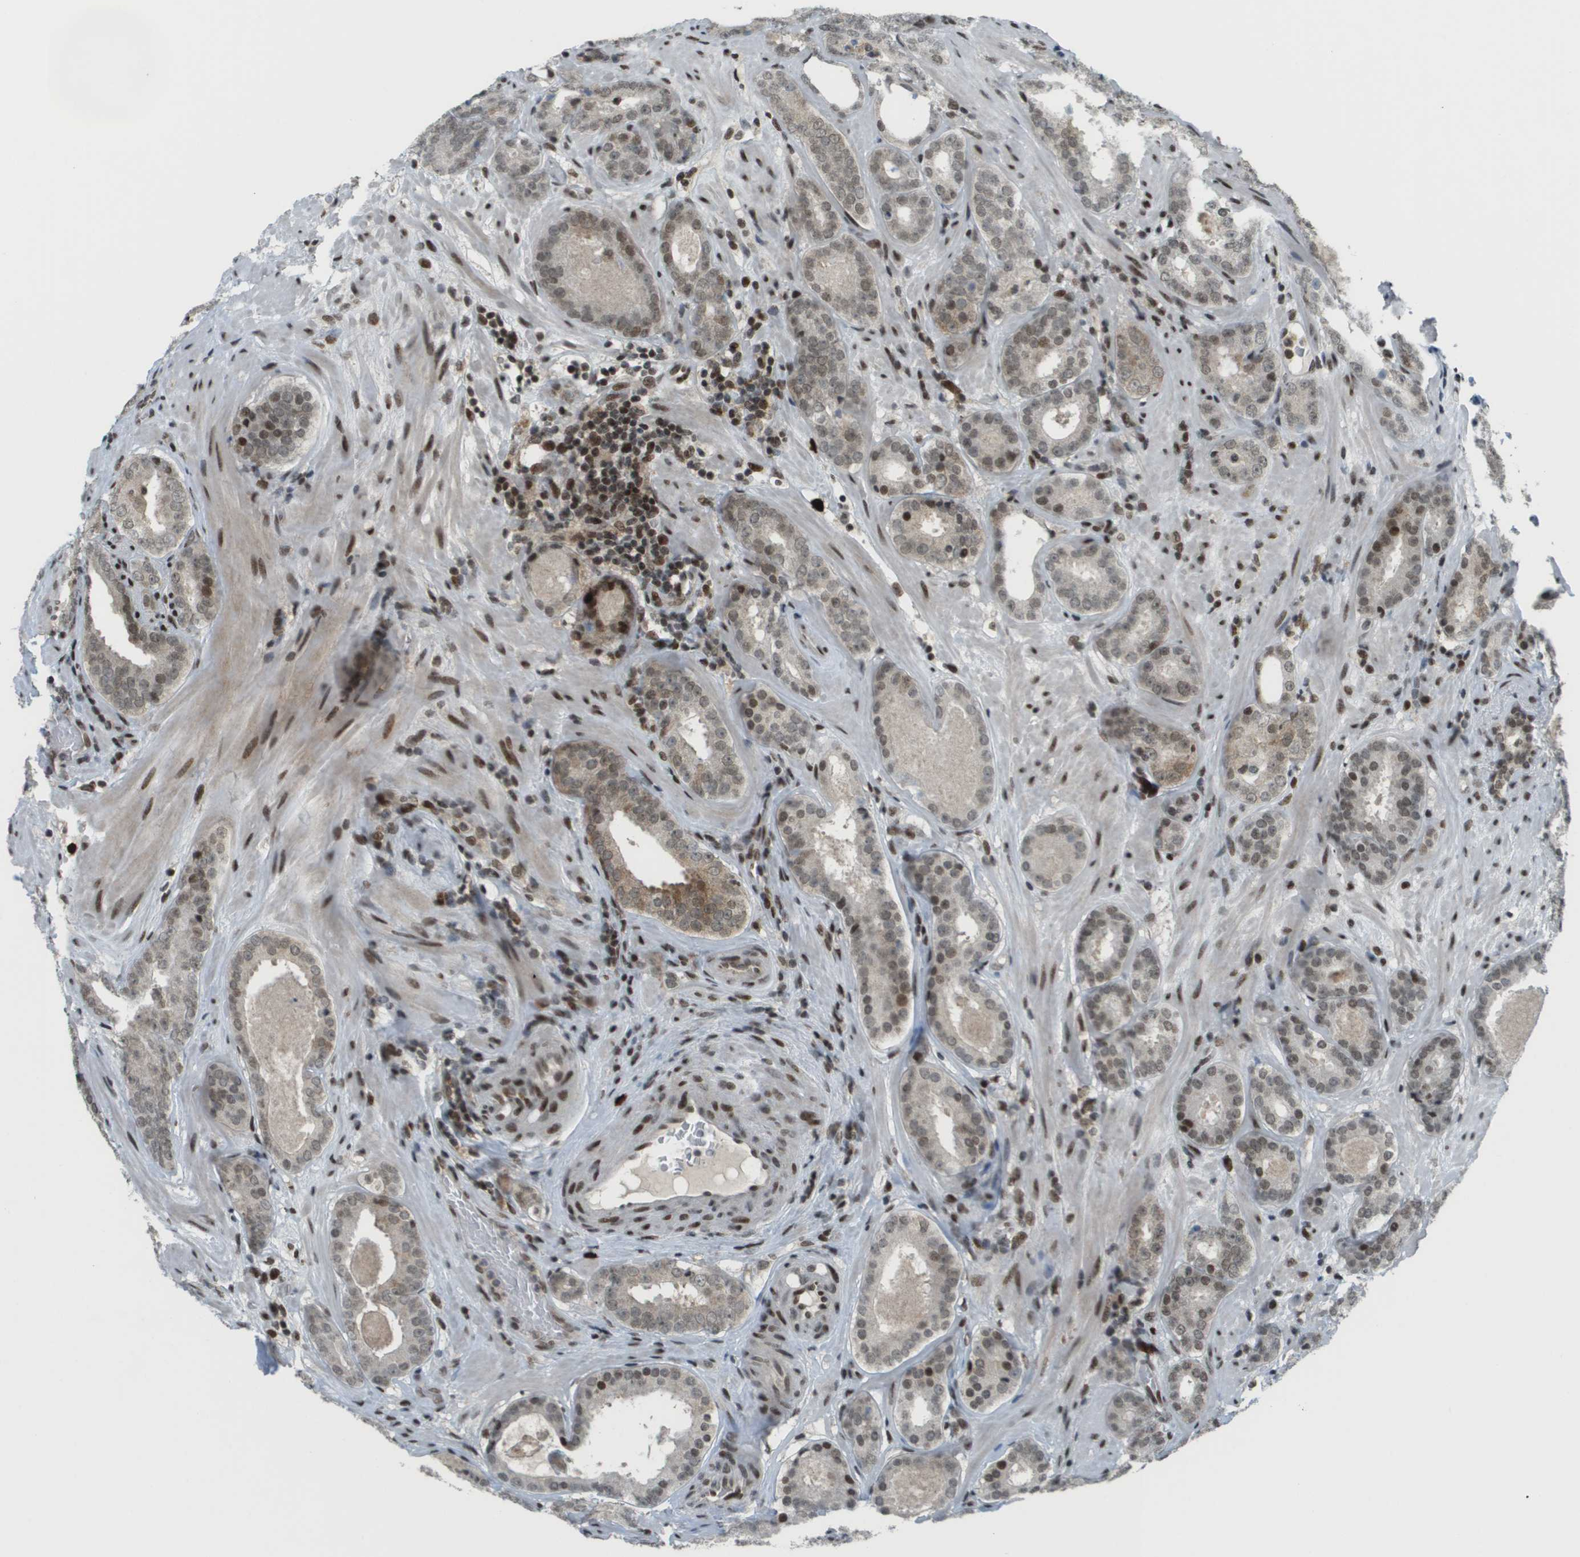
{"staining": {"intensity": "moderate", "quantity": "25%-75%", "location": "nuclear"}, "tissue": "prostate cancer", "cell_type": "Tumor cells", "image_type": "cancer", "snomed": [{"axis": "morphology", "description": "Adenocarcinoma, Low grade"}, {"axis": "topography", "description": "Prostate"}], "caption": "A brown stain labels moderate nuclear expression of a protein in human prostate low-grade adenocarcinoma tumor cells. (brown staining indicates protein expression, while blue staining denotes nuclei).", "gene": "IRF7", "patient": {"sex": "male", "age": 69}}